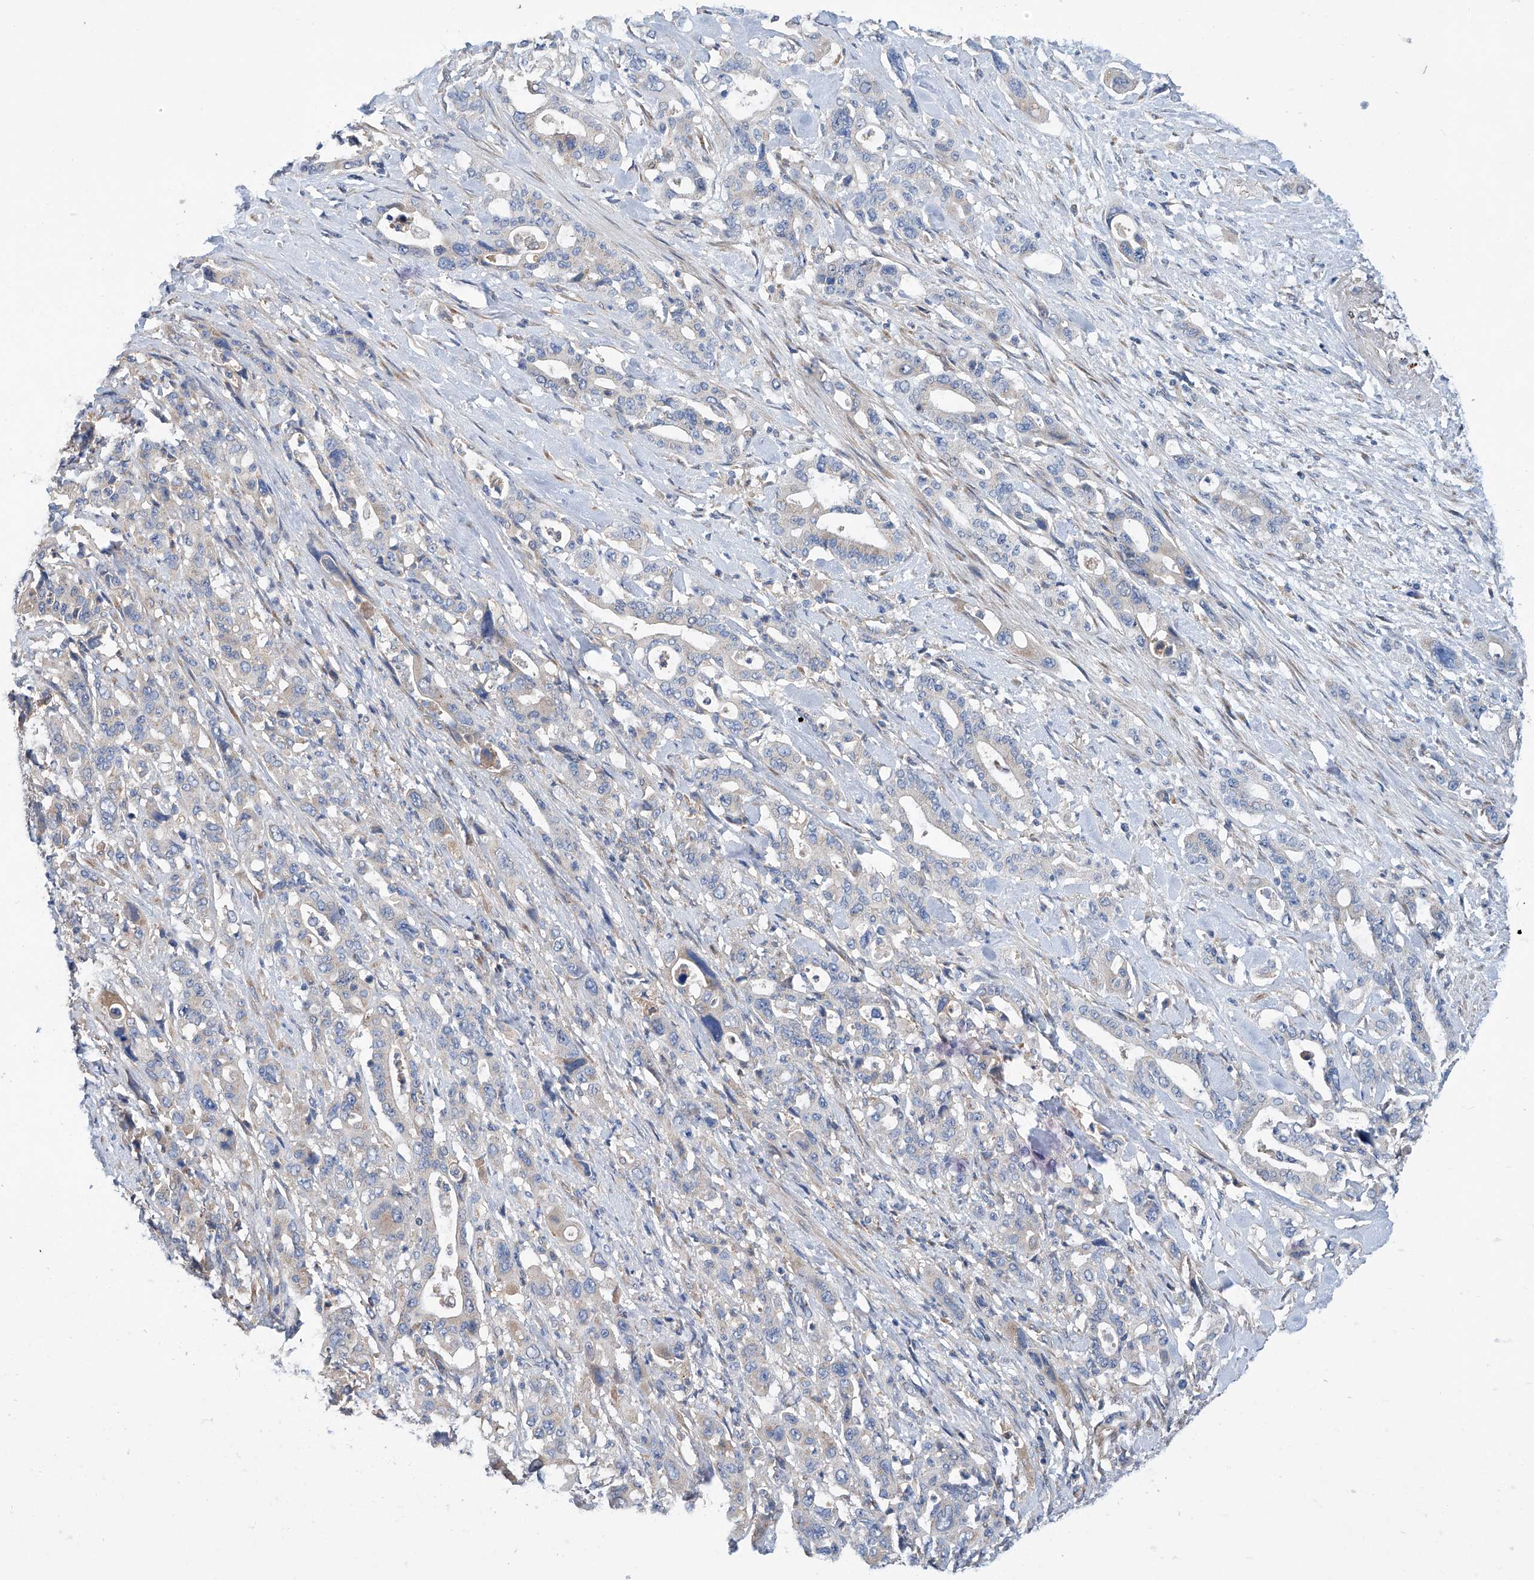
{"staining": {"intensity": "weak", "quantity": "<25%", "location": "cytoplasmic/membranous"}, "tissue": "pancreatic cancer", "cell_type": "Tumor cells", "image_type": "cancer", "snomed": [{"axis": "morphology", "description": "Adenocarcinoma, NOS"}, {"axis": "topography", "description": "Pancreas"}], "caption": "This photomicrograph is of adenocarcinoma (pancreatic) stained with immunohistochemistry (IHC) to label a protein in brown with the nuclei are counter-stained blue. There is no positivity in tumor cells. Nuclei are stained in blue.", "gene": "SLC22A7", "patient": {"sex": "male", "age": 46}}